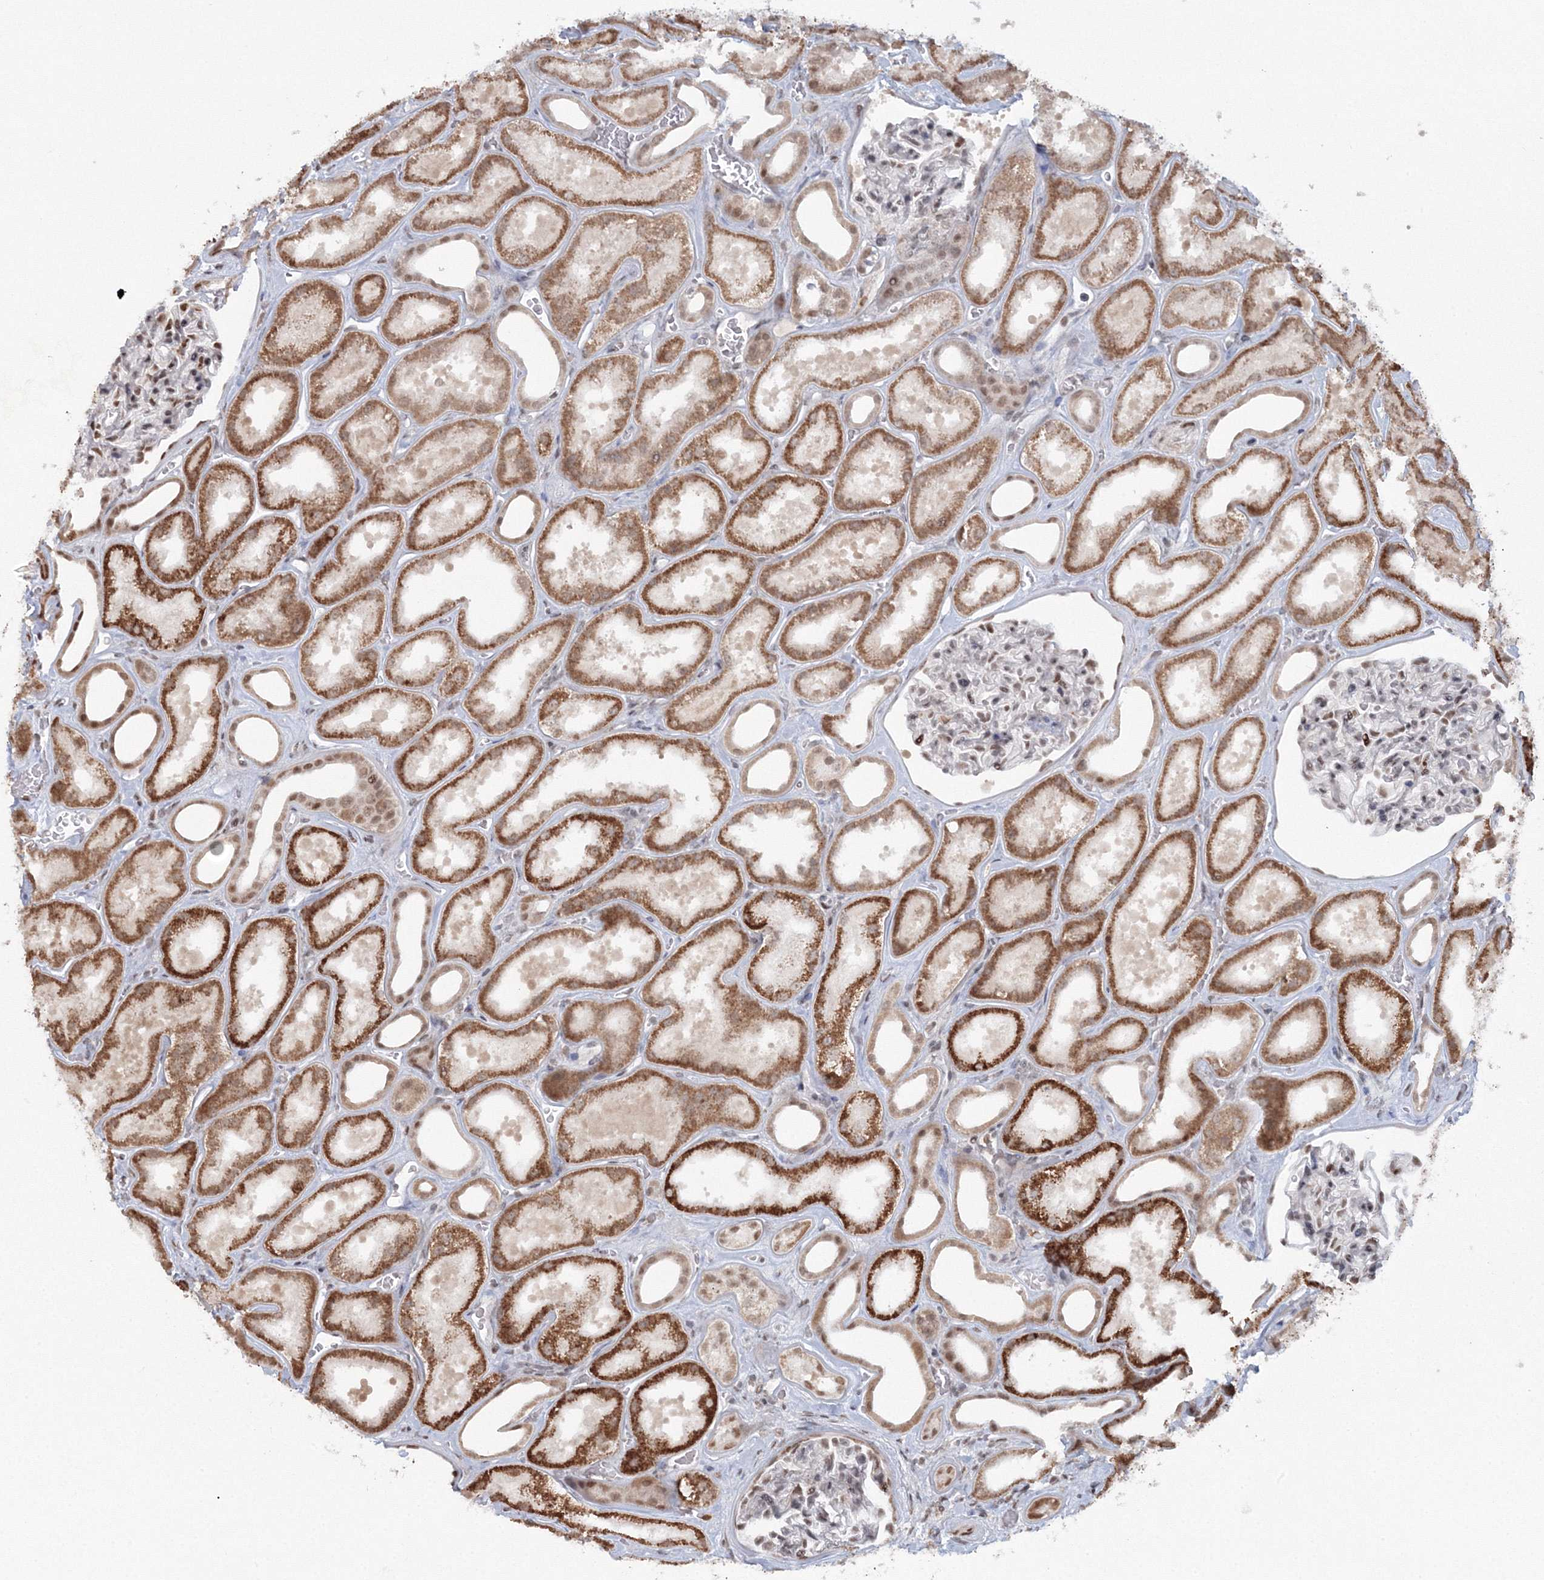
{"staining": {"intensity": "weak", "quantity": "<25%", "location": "nuclear"}, "tissue": "kidney", "cell_type": "Cells in glomeruli", "image_type": "normal", "snomed": [{"axis": "morphology", "description": "Normal tissue, NOS"}, {"axis": "morphology", "description": "Adenocarcinoma, NOS"}, {"axis": "topography", "description": "Kidney"}], "caption": "The photomicrograph displays no significant positivity in cells in glomeruli of kidney. Nuclei are stained in blue.", "gene": "C3orf33", "patient": {"sex": "female", "age": 68}}